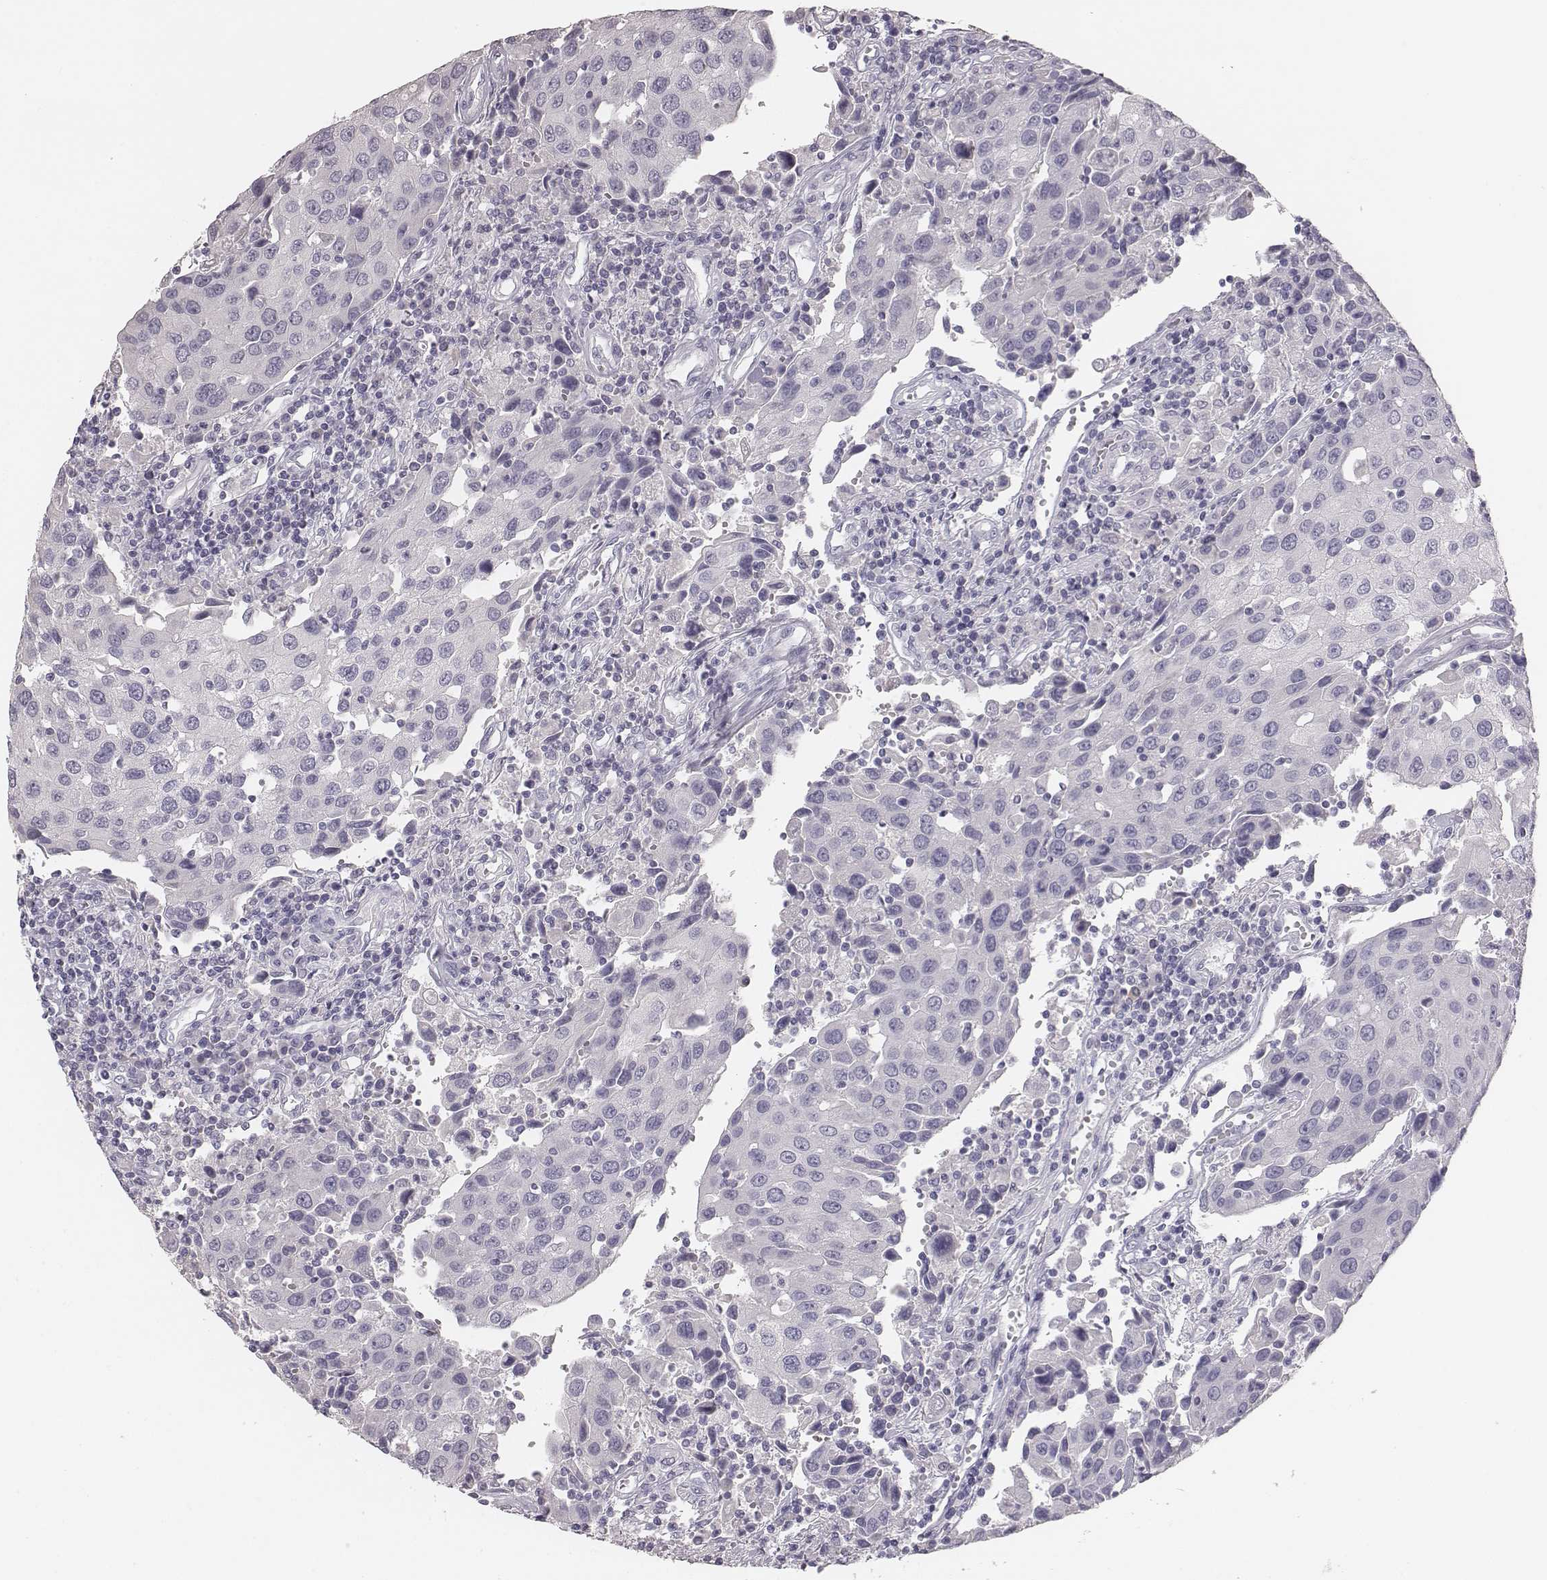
{"staining": {"intensity": "negative", "quantity": "none", "location": "none"}, "tissue": "urothelial cancer", "cell_type": "Tumor cells", "image_type": "cancer", "snomed": [{"axis": "morphology", "description": "Urothelial carcinoma, High grade"}, {"axis": "topography", "description": "Urinary bladder"}], "caption": "High magnification brightfield microscopy of urothelial cancer stained with DAB (3,3'-diaminobenzidine) (brown) and counterstained with hematoxylin (blue): tumor cells show no significant staining.", "gene": "MYH6", "patient": {"sex": "female", "age": 85}}